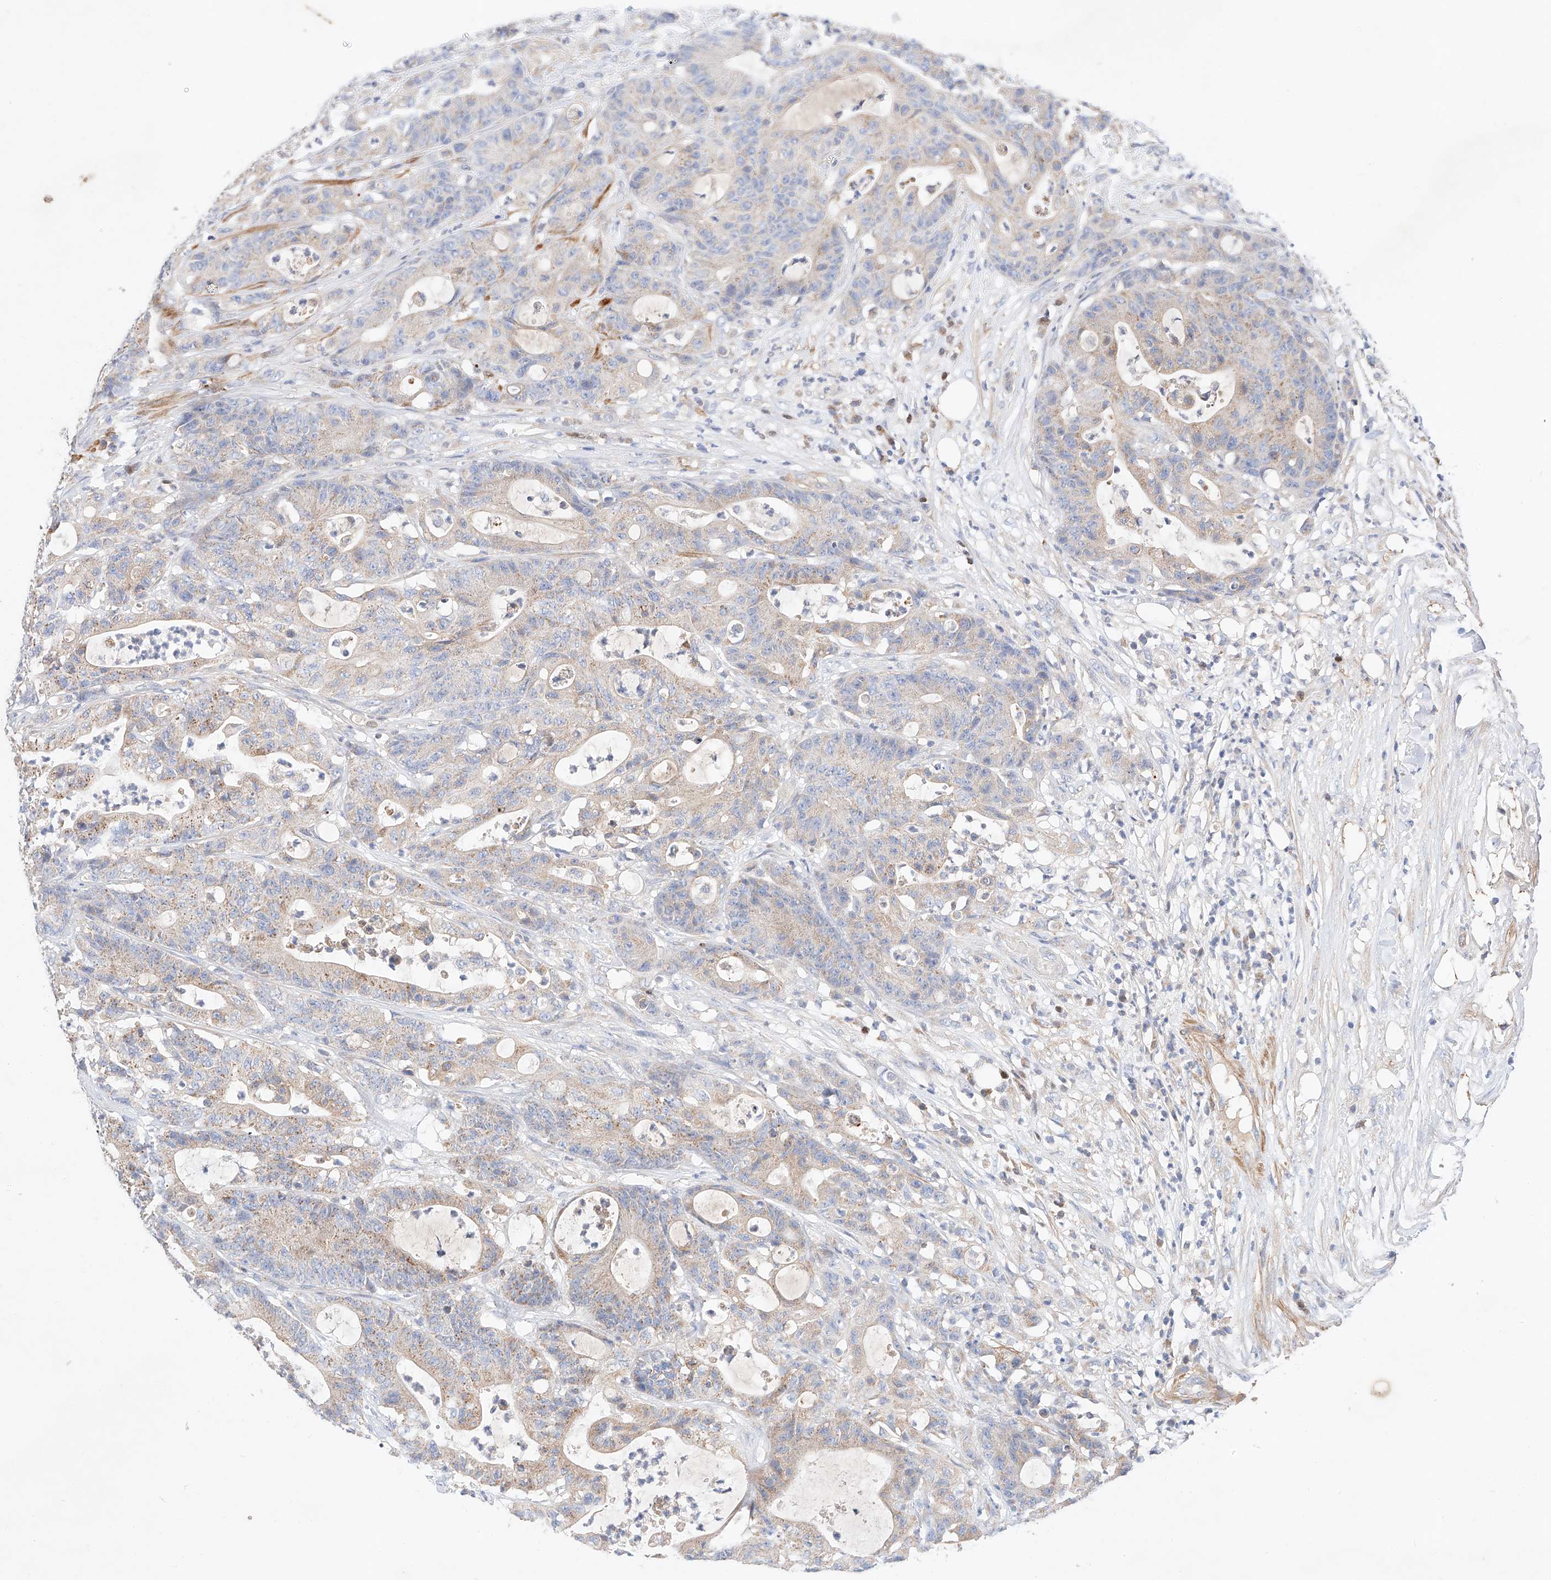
{"staining": {"intensity": "weak", "quantity": "25%-75%", "location": "cytoplasmic/membranous"}, "tissue": "colorectal cancer", "cell_type": "Tumor cells", "image_type": "cancer", "snomed": [{"axis": "morphology", "description": "Adenocarcinoma, NOS"}, {"axis": "topography", "description": "Colon"}], "caption": "Protein staining exhibits weak cytoplasmic/membranous staining in approximately 25%-75% of tumor cells in colorectal cancer. (Stains: DAB (3,3'-diaminobenzidine) in brown, nuclei in blue, Microscopy: brightfield microscopy at high magnification).", "gene": "C6orf118", "patient": {"sex": "female", "age": 84}}